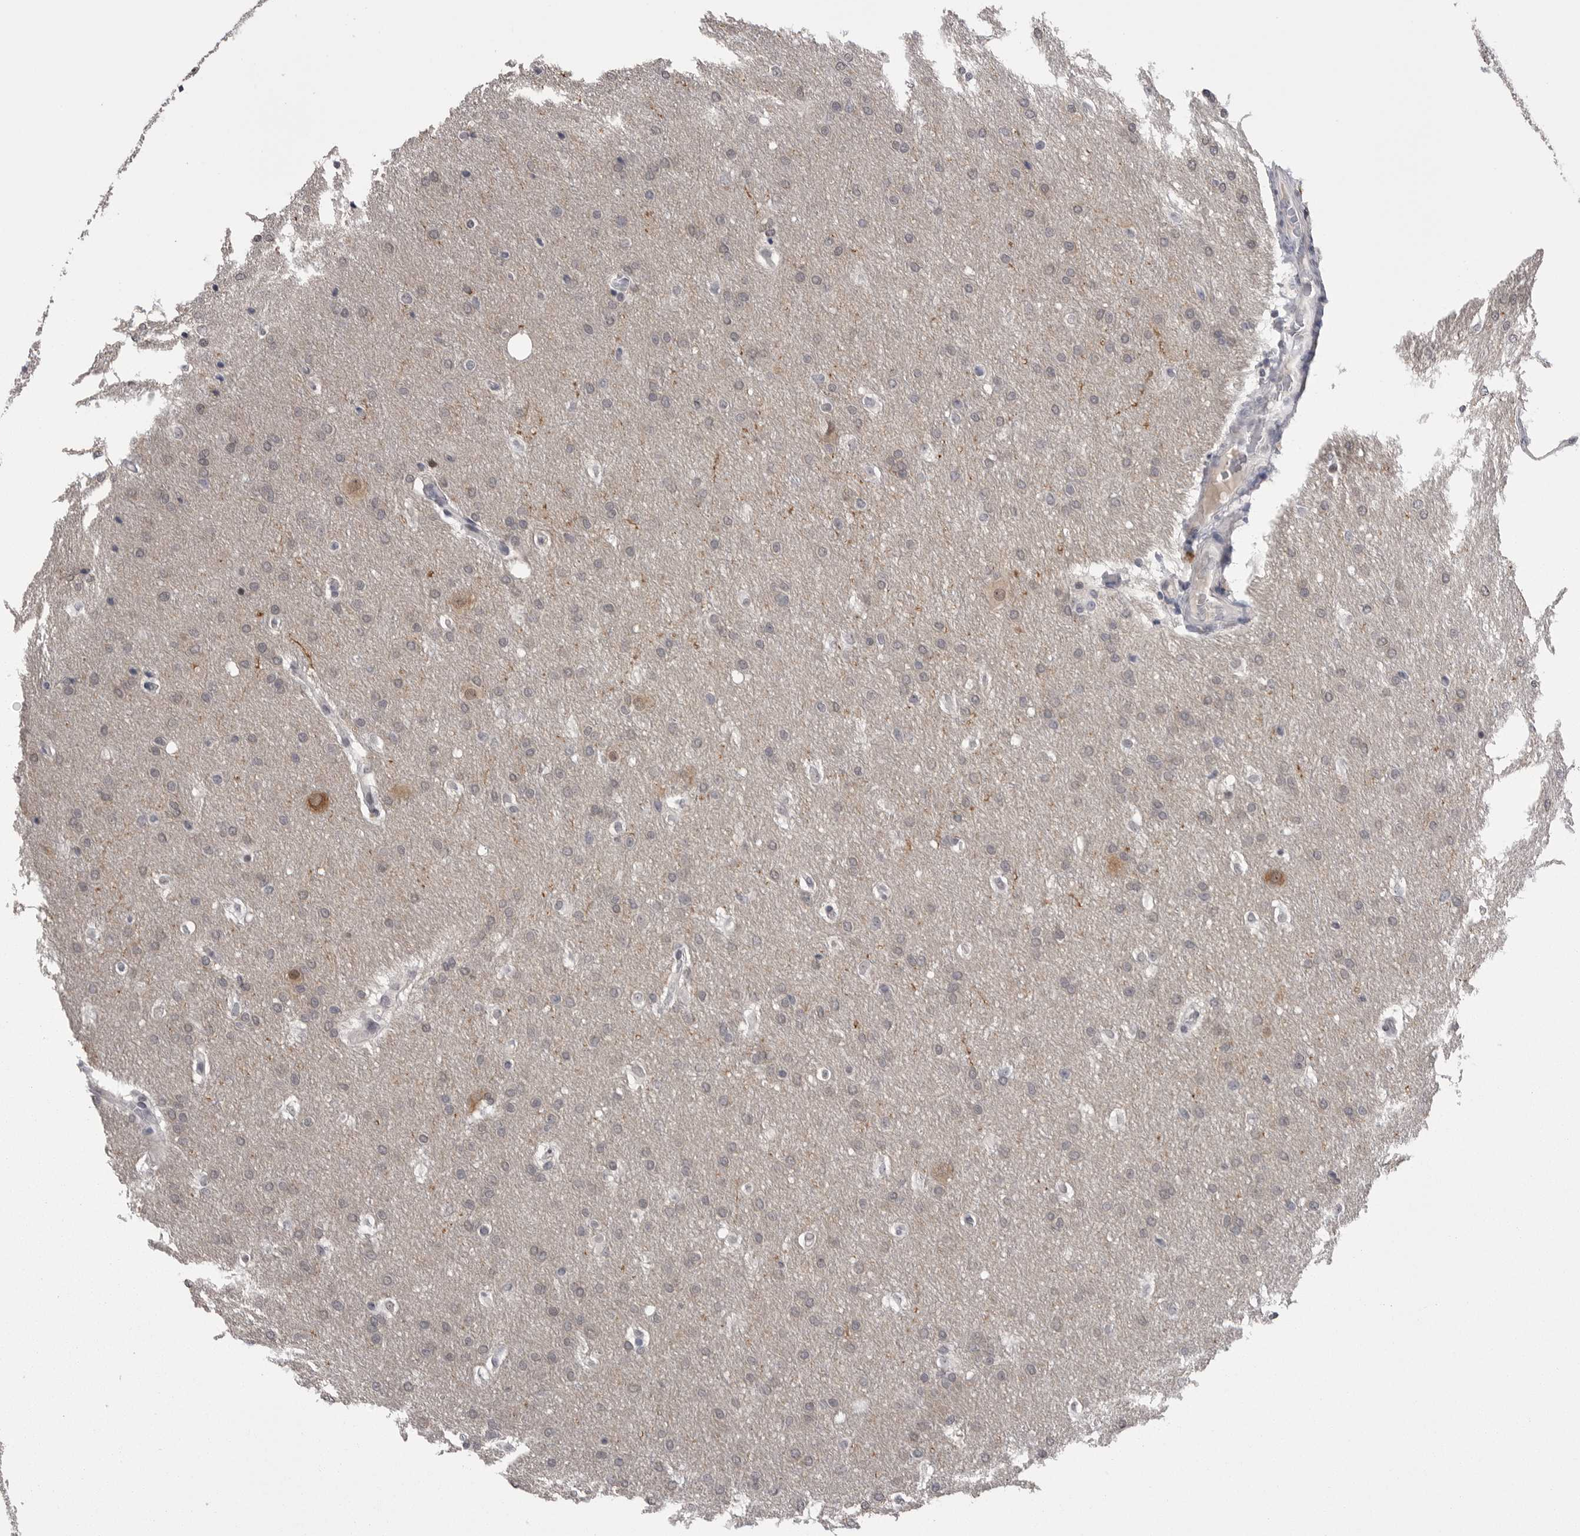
{"staining": {"intensity": "negative", "quantity": "none", "location": "none"}, "tissue": "glioma", "cell_type": "Tumor cells", "image_type": "cancer", "snomed": [{"axis": "morphology", "description": "Glioma, malignant, Low grade"}, {"axis": "topography", "description": "Brain"}], "caption": "An image of glioma stained for a protein exhibits no brown staining in tumor cells. (Immunohistochemistry (ihc), brightfield microscopy, high magnification).", "gene": "DLG2", "patient": {"sex": "female", "age": 37}}